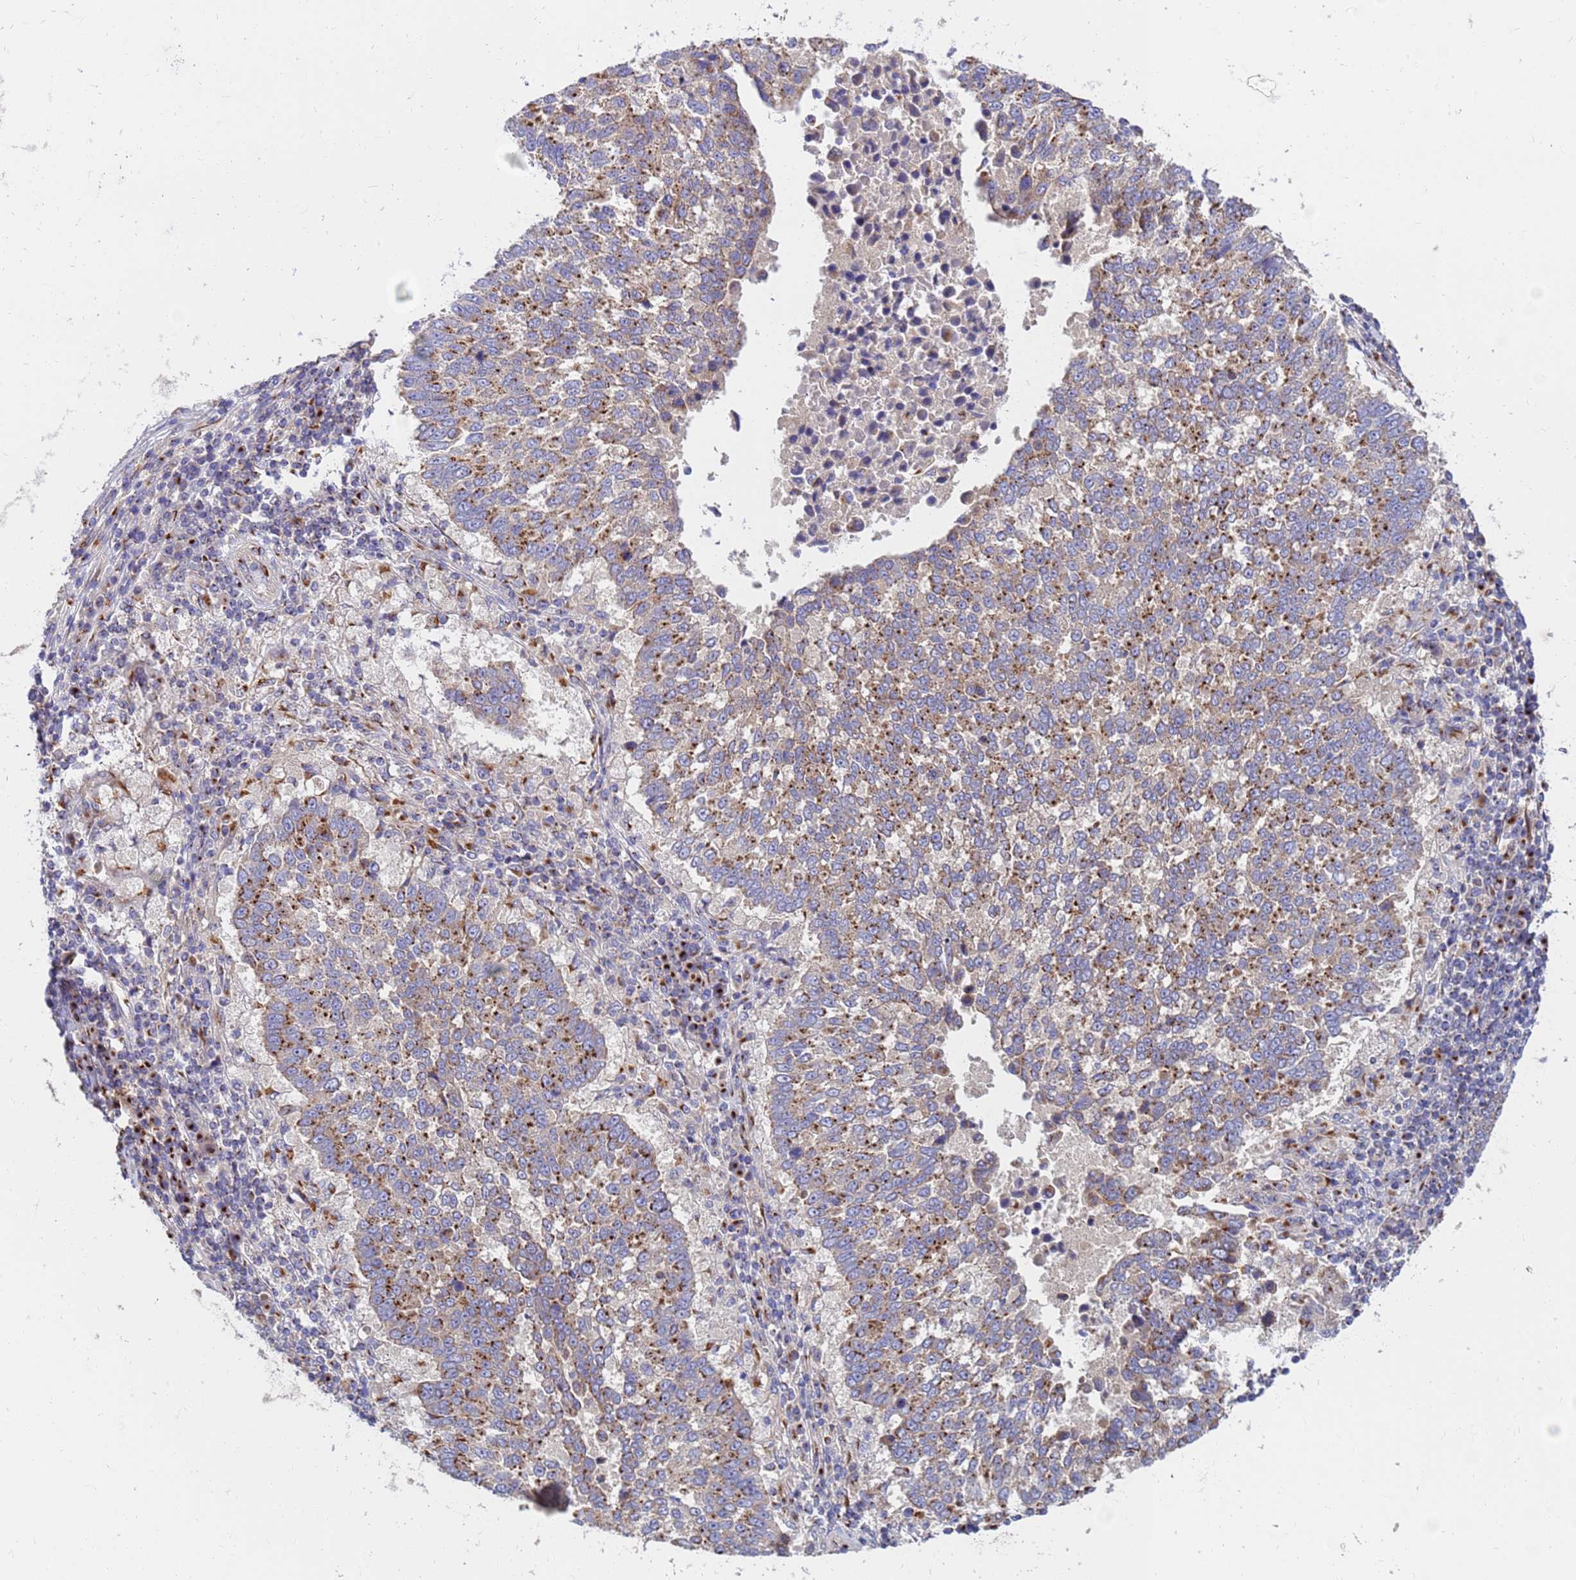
{"staining": {"intensity": "moderate", "quantity": "25%-75%", "location": "cytoplasmic/membranous"}, "tissue": "lung cancer", "cell_type": "Tumor cells", "image_type": "cancer", "snomed": [{"axis": "morphology", "description": "Squamous cell carcinoma, NOS"}, {"axis": "topography", "description": "Lung"}], "caption": "Tumor cells show moderate cytoplasmic/membranous positivity in about 25%-75% of cells in lung cancer (squamous cell carcinoma).", "gene": "HPS3", "patient": {"sex": "male", "age": 73}}